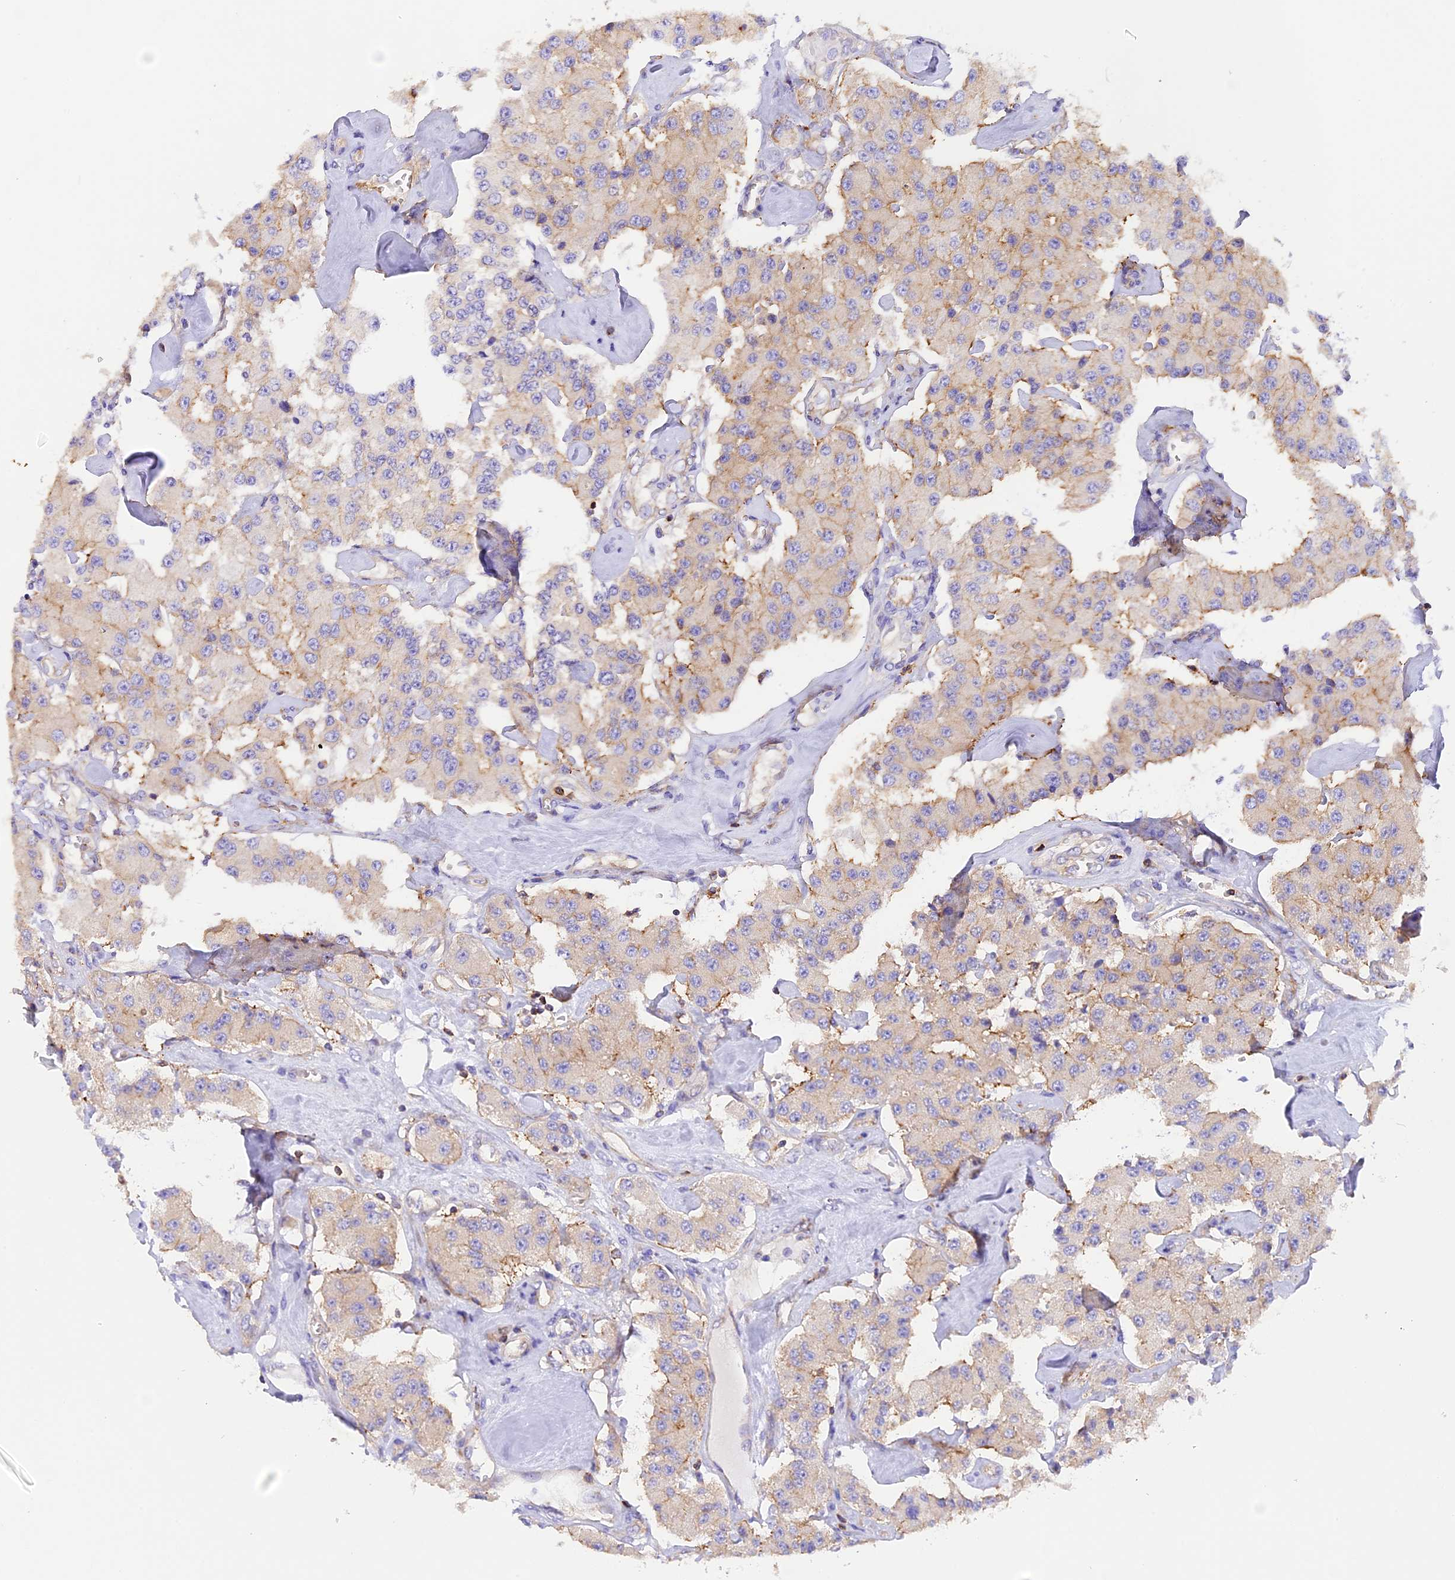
{"staining": {"intensity": "negative", "quantity": "none", "location": "none"}, "tissue": "carcinoid", "cell_type": "Tumor cells", "image_type": "cancer", "snomed": [{"axis": "morphology", "description": "Carcinoid, malignant, NOS"}, {"axis": "topography", "description": "Pancreas"}], "caption": "Human malignant carcinoid stained for a protein using IHC demonstrates no positivity in tumor cells.", "gene": "FAM193A", "patient": {"sex": "male", "age": 41}}